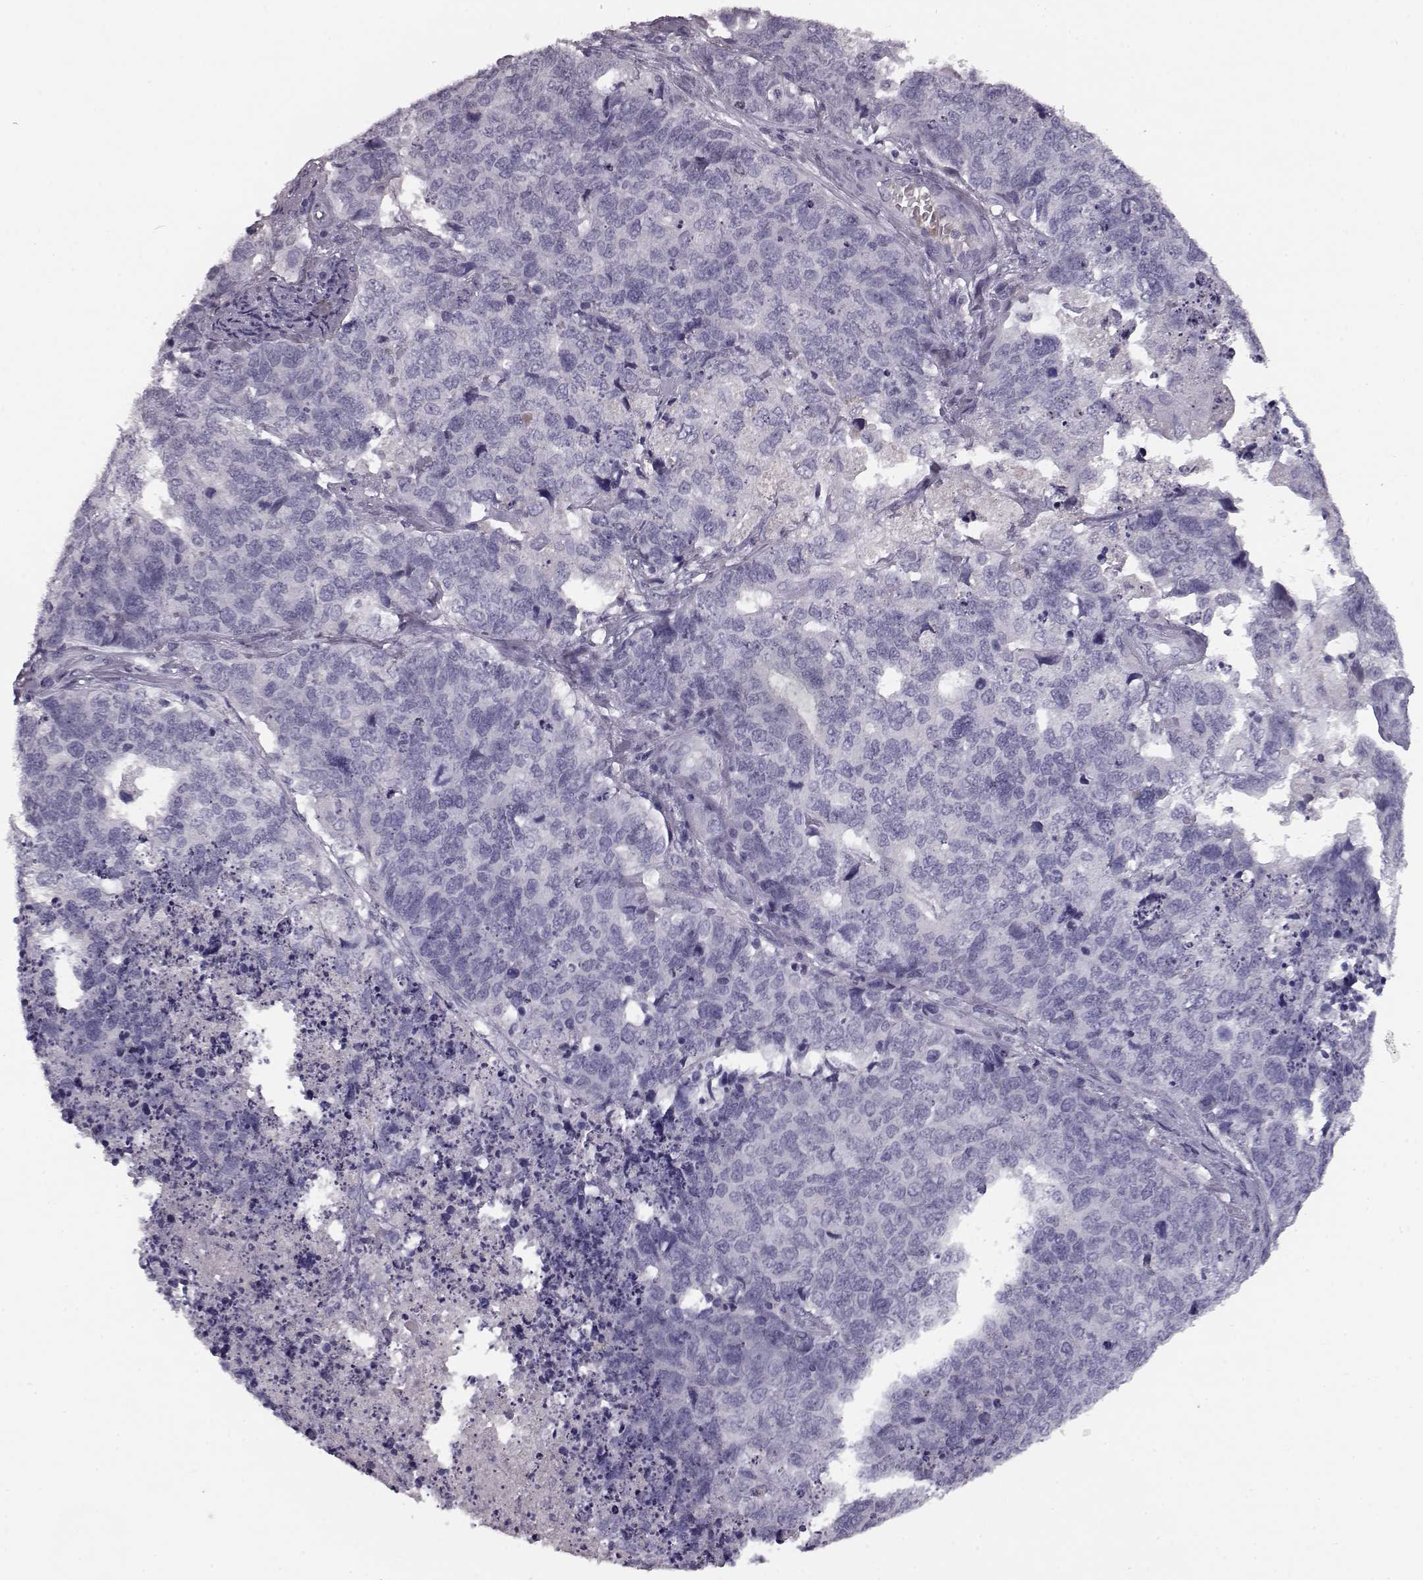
{"staining": {"intensity": "negative", "quantity": "none", "location": "none"}, "tissue": "cervical cancer", "cell_type": "Tumor cells", "image_type": "cancer", "snomed": [{"axis": "morphology", "description": "Squamous cell carcinoma, NOS"}, {"axis": "topography", "description": "Cervix"}], "caption": "High power microscopy micrograph of an immunohistochemistry photomicrograph of cervical cancer (squamous cell carcinoma), revealing no significant positivity in tumor cells.", "gene": "CCL19", "patient": {"sex": "female", "age": 63}}